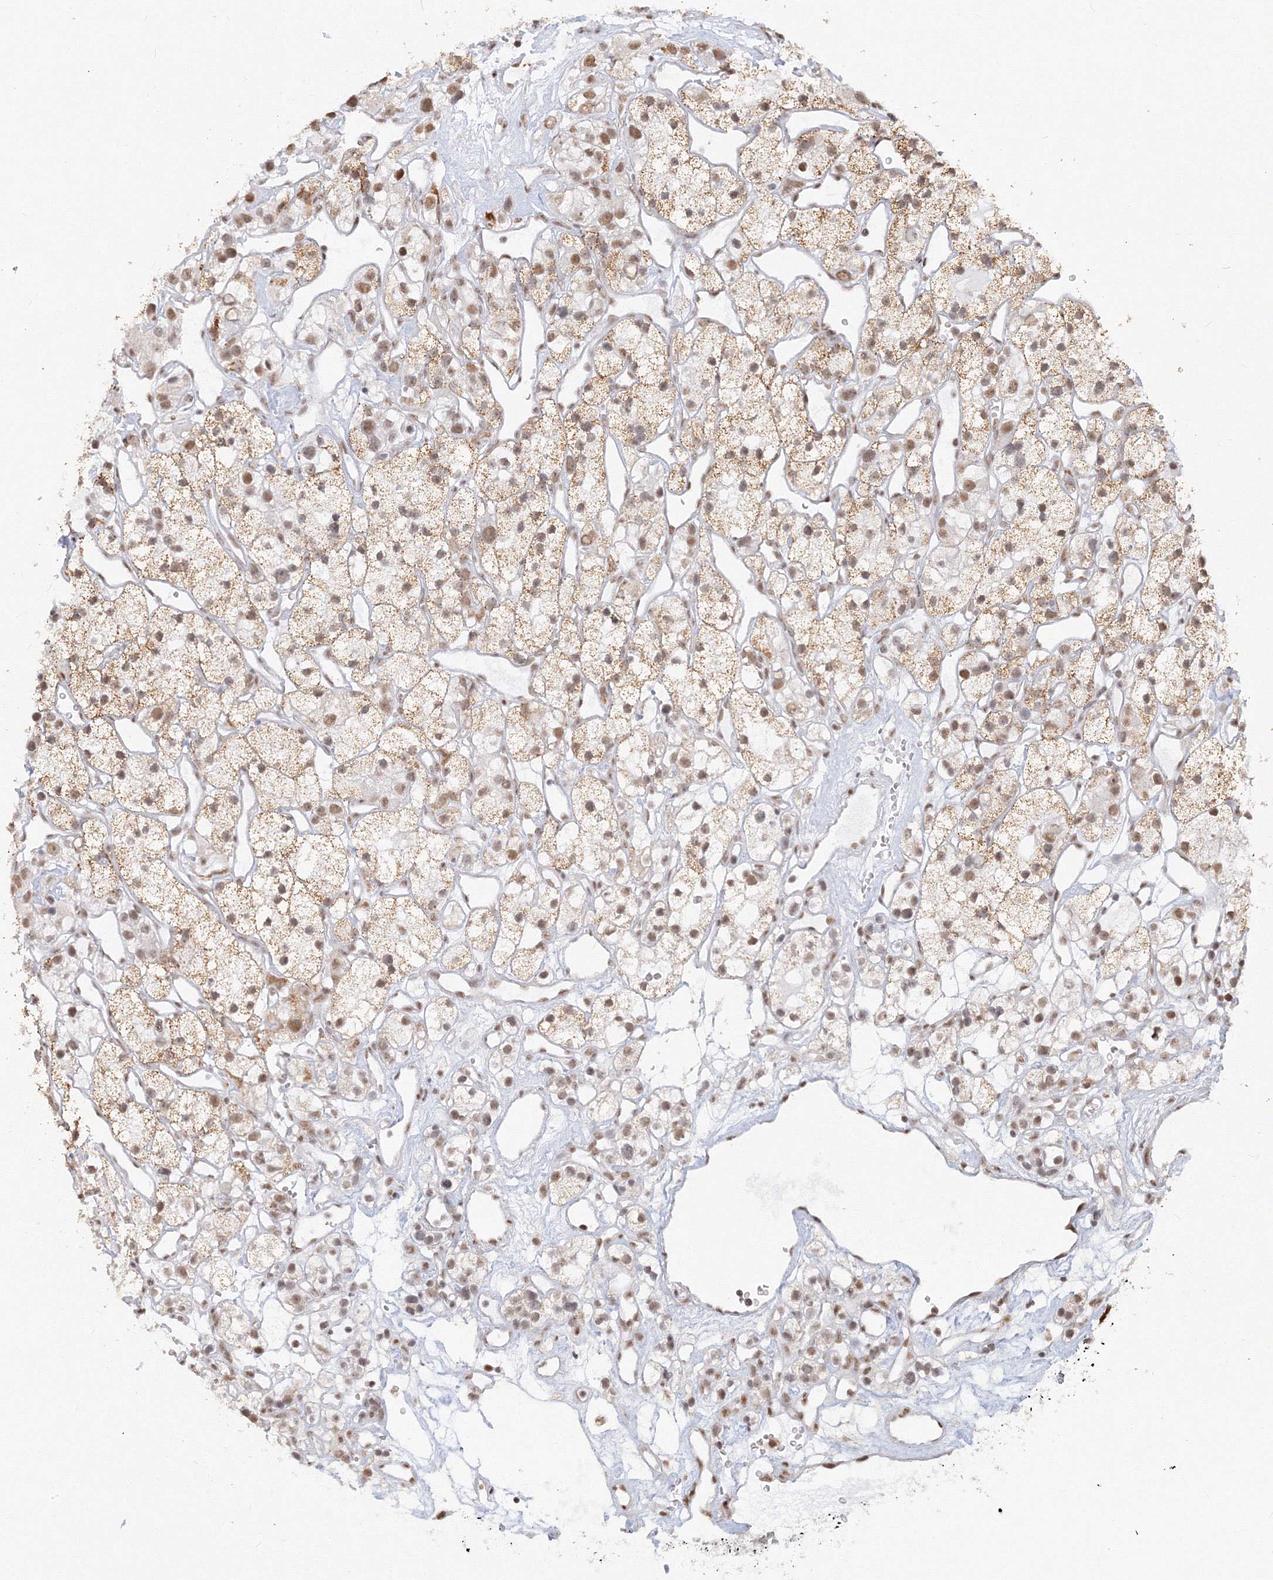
{"staining": {"intensity": "moderate", "quantity": ">75%", "location": "nuclear"}, "tissue": "renal cancer", "cell_type": "Tumor cells", "image_type": "cancer", "snomed": [{"axis": "morphology", "description": "Adenocarcinoma, NOS"}, {"axis": "topography", "description": "Kidney"}], "caption": "Protein staining of adenocarcinoma (renal) tissue reveals moderate nuclear expression in about >75% of tumor cells.", "gene": "PPP4R2", "patient": {"sex": "female", "age": 57}}